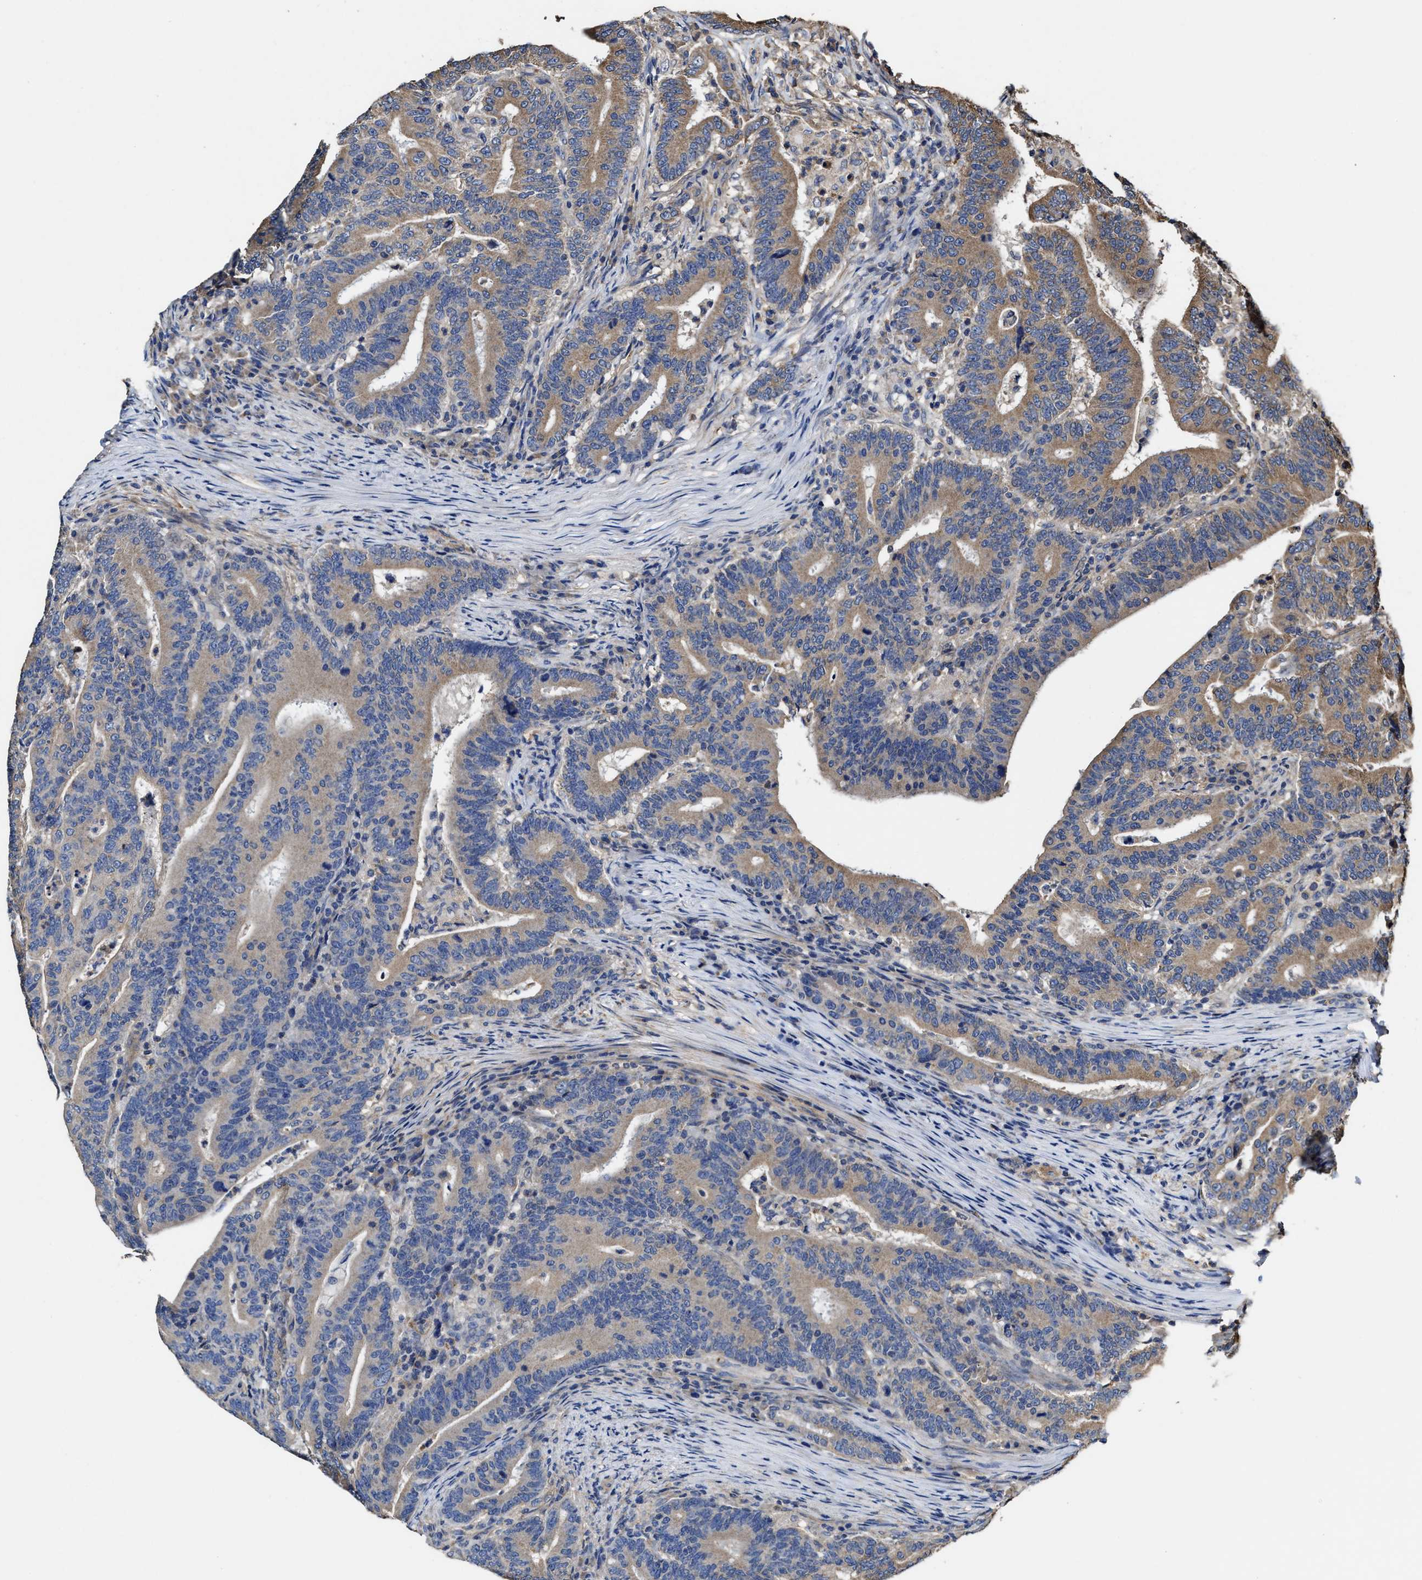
{"staining": {"intensity": "moderate", "quantity": "25%-75%", "location": "cytoplasmic/membranous"}, "tissue": "colorectal cancer", "cell_type": "Tumor cells", "image_type": "cancer", "snomed": [{"axis": "morphology", "description": "Adenocarcinoma, NOS"}, {"axis": "topography", "description": "Colon"}], "caption": "Immunohistochemical staining of human colorectal cancer (adenocarcinoma) demonstrates medium levels of moderate cytoplasmic/membranous expression in approximately 25%-75% of tumor cells.", "gene": "SFXN4", "patient": {"sex": "female", "age": 66}}